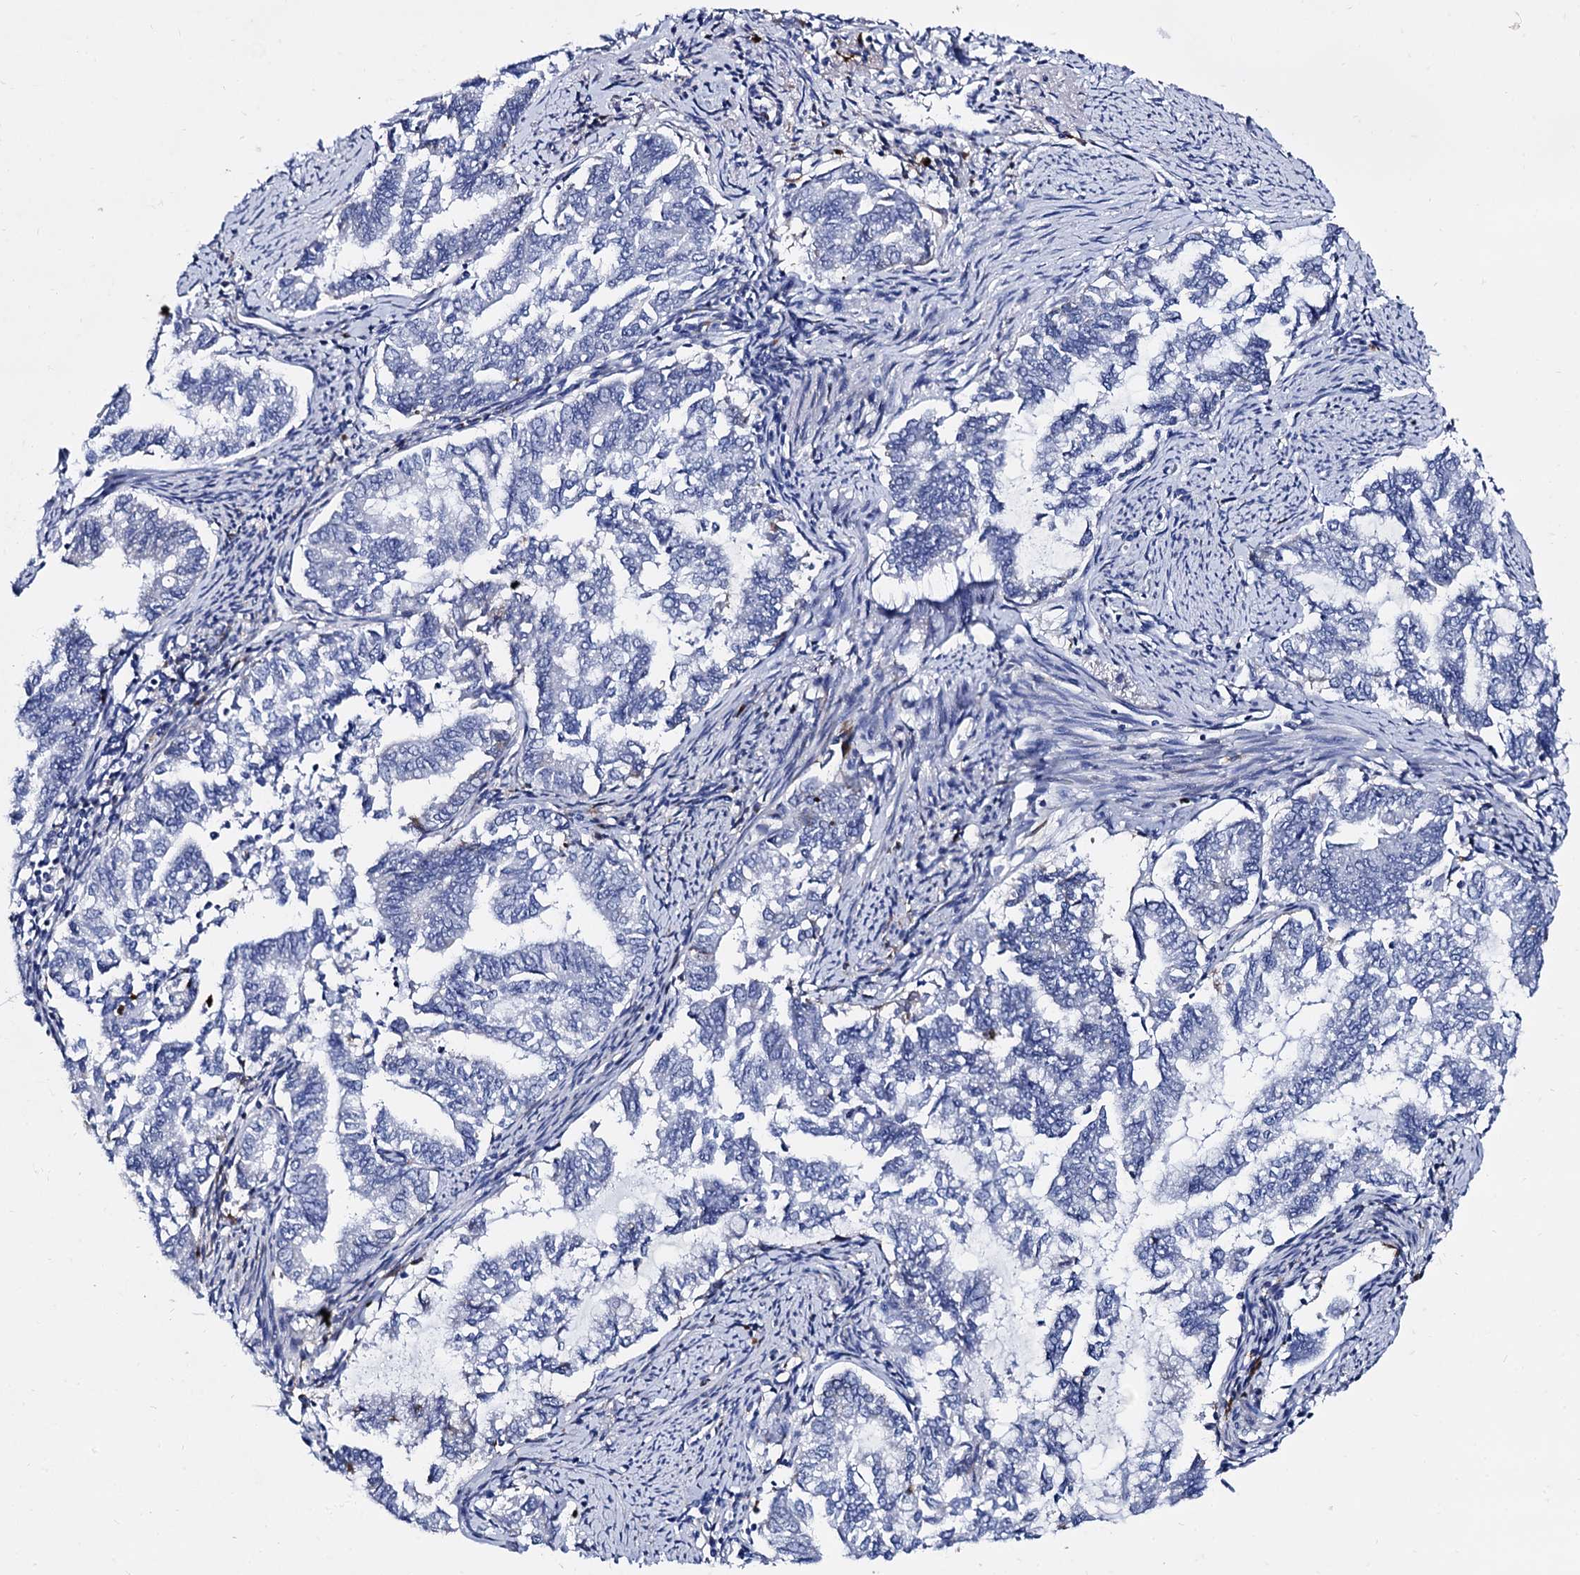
{"staining": {"intensity": "negative", "quantity": "none", "location": "none"}, "tissue": "endometrial cancer", "cell_type": "Tumor cells", "image_type": "cancer", "snomed": [{"axis": "morphology", "description": "Adenocarcinoma, NOS"}, {"axis": "topography", "description": "Endometrium"}], "caption": "Tumor cells are negative for protein expression in human endometrial cancer.", "gene": "APOD", "patient": {"sex": "female", "age": 79}}